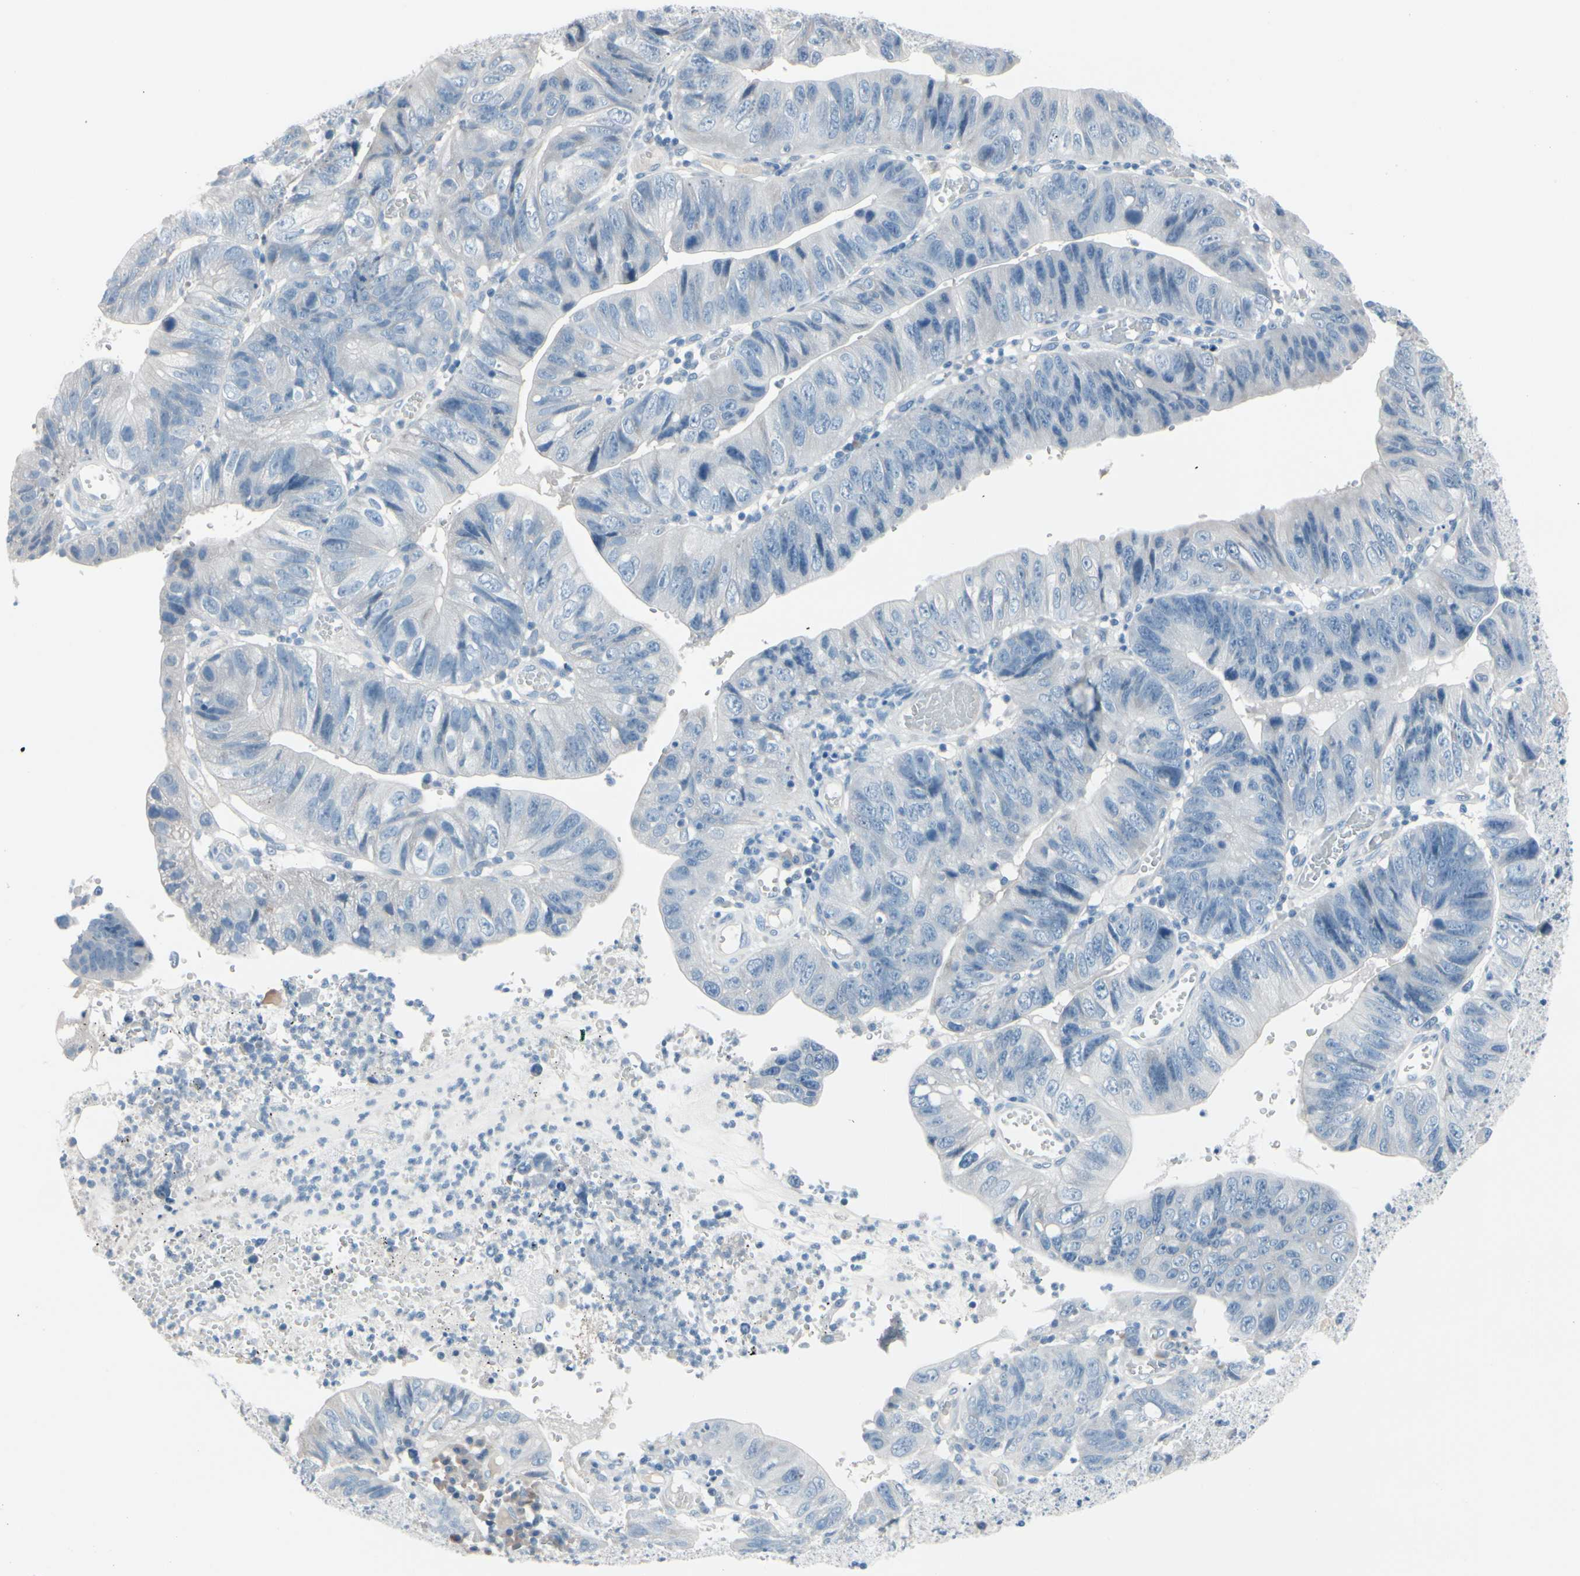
{"staining": {"intensity": "negative", "quantity": "none", "location": "none"}, "tissue": "stomach cancer", "cell_type": "Tumor cells", "image_type": "cancer", "snomed": [{"axis": "morphology", "description": "Adenocarcinoma, NOS"}, {"axis": "topography", "description": "Stomach"}], "caption": "There is no significant positivity in tumor cells of stomach cancer (adenocarcinoma).", "gene": "PGR", "patient": {"sex": "male", "age": 59}}